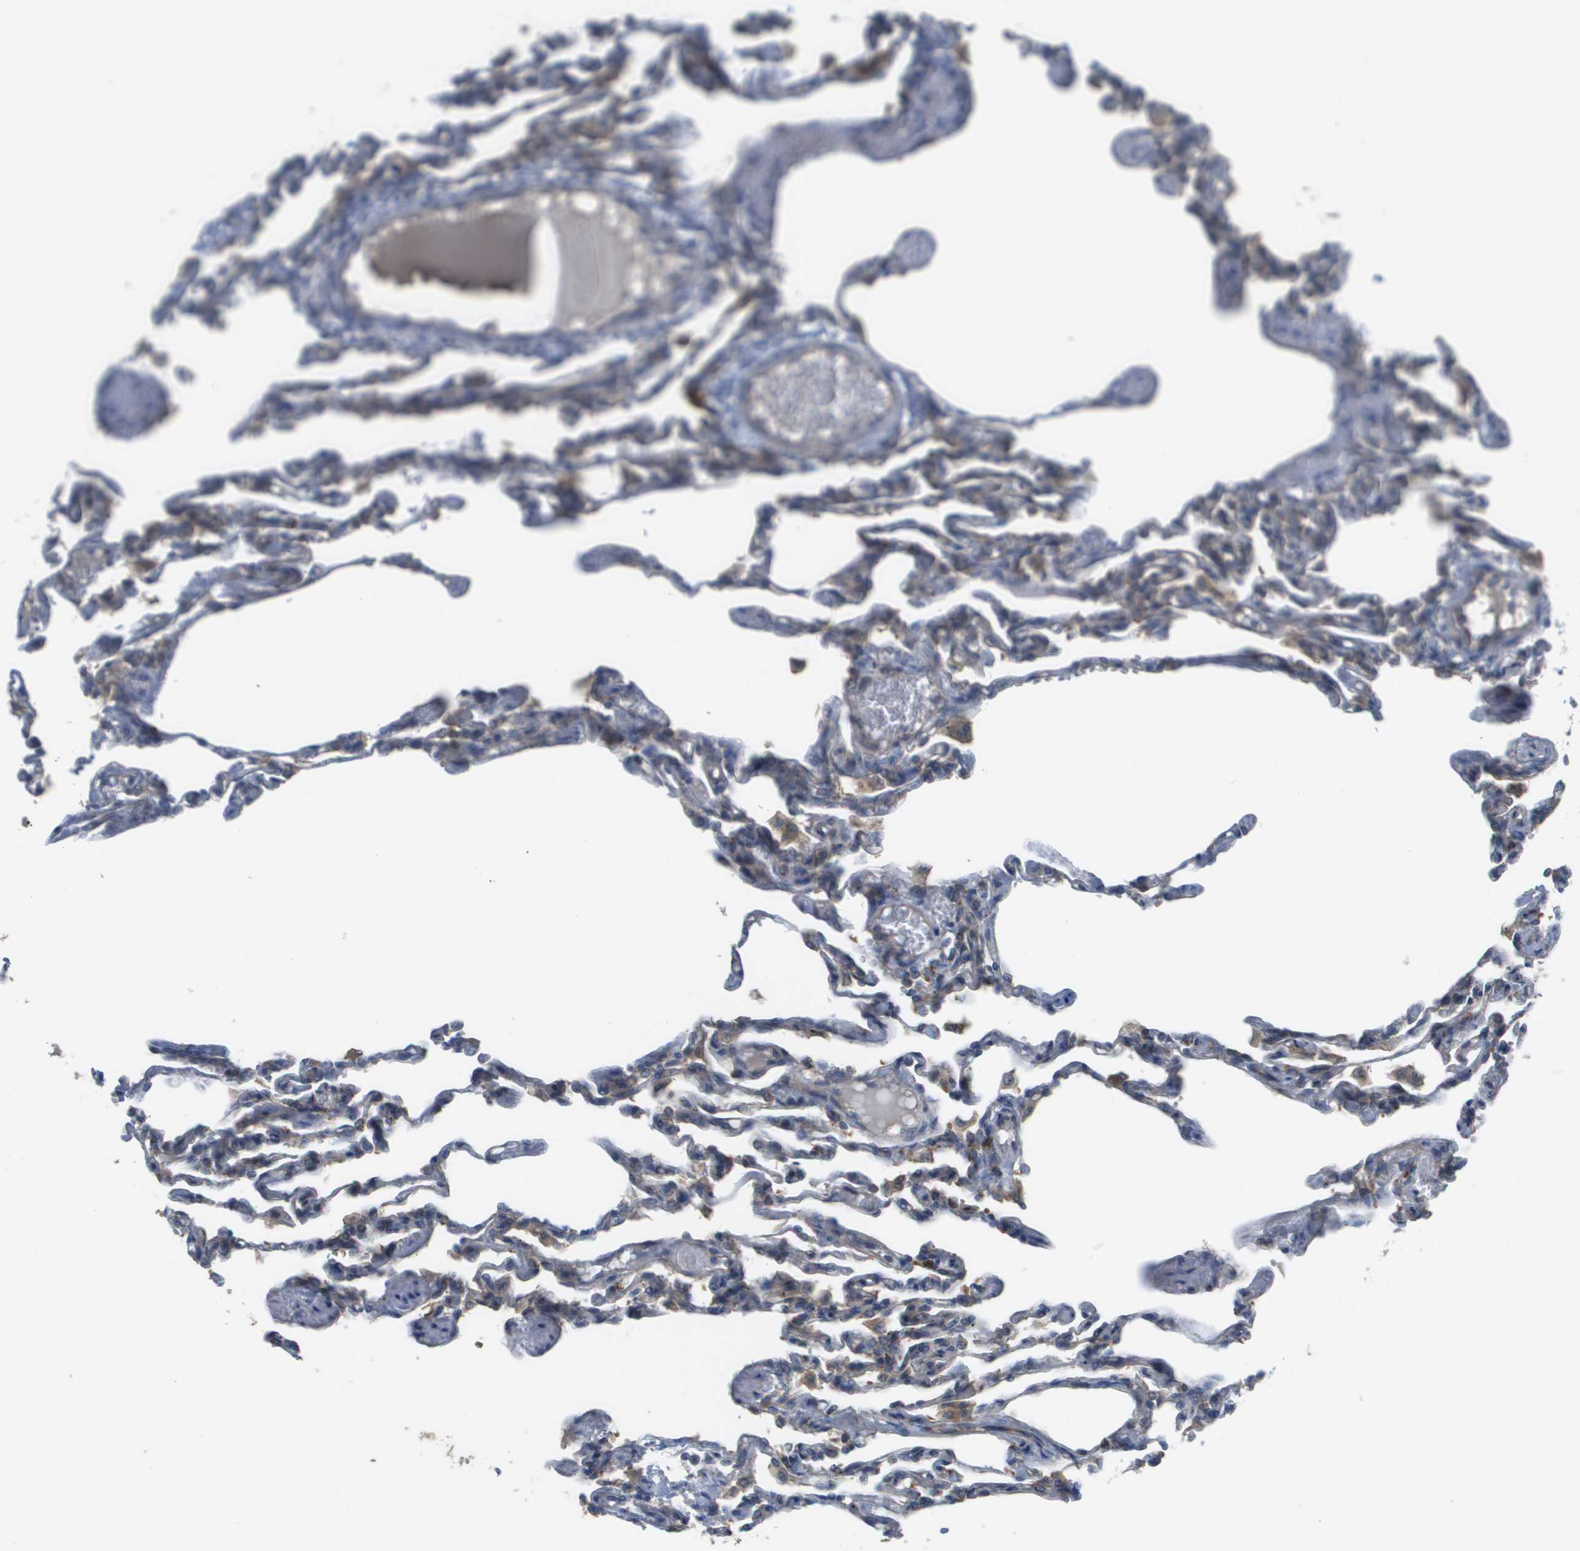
{"staining": {"intensity": "weak", "quantity": "25%-75%", "location": "cytoplasmic/membranous"}, "tissue": "lung", "cell_type": "Alveolar cells", "image_type": "normal", "snomed": [{"axis": "morphology", "description": "Normal tissue, NOS"}, {"axis": "topography", "description": "Lung"}], "caption": "A histopathology image showing weak cytoplasmic/membranous expression in approximately 25%-75% of alveolar cells in unremarkable lung, as visualized by brown immunohistochemical staining.", "gene": "CASP10", "patient": {"sex": "male", "age": 21}}